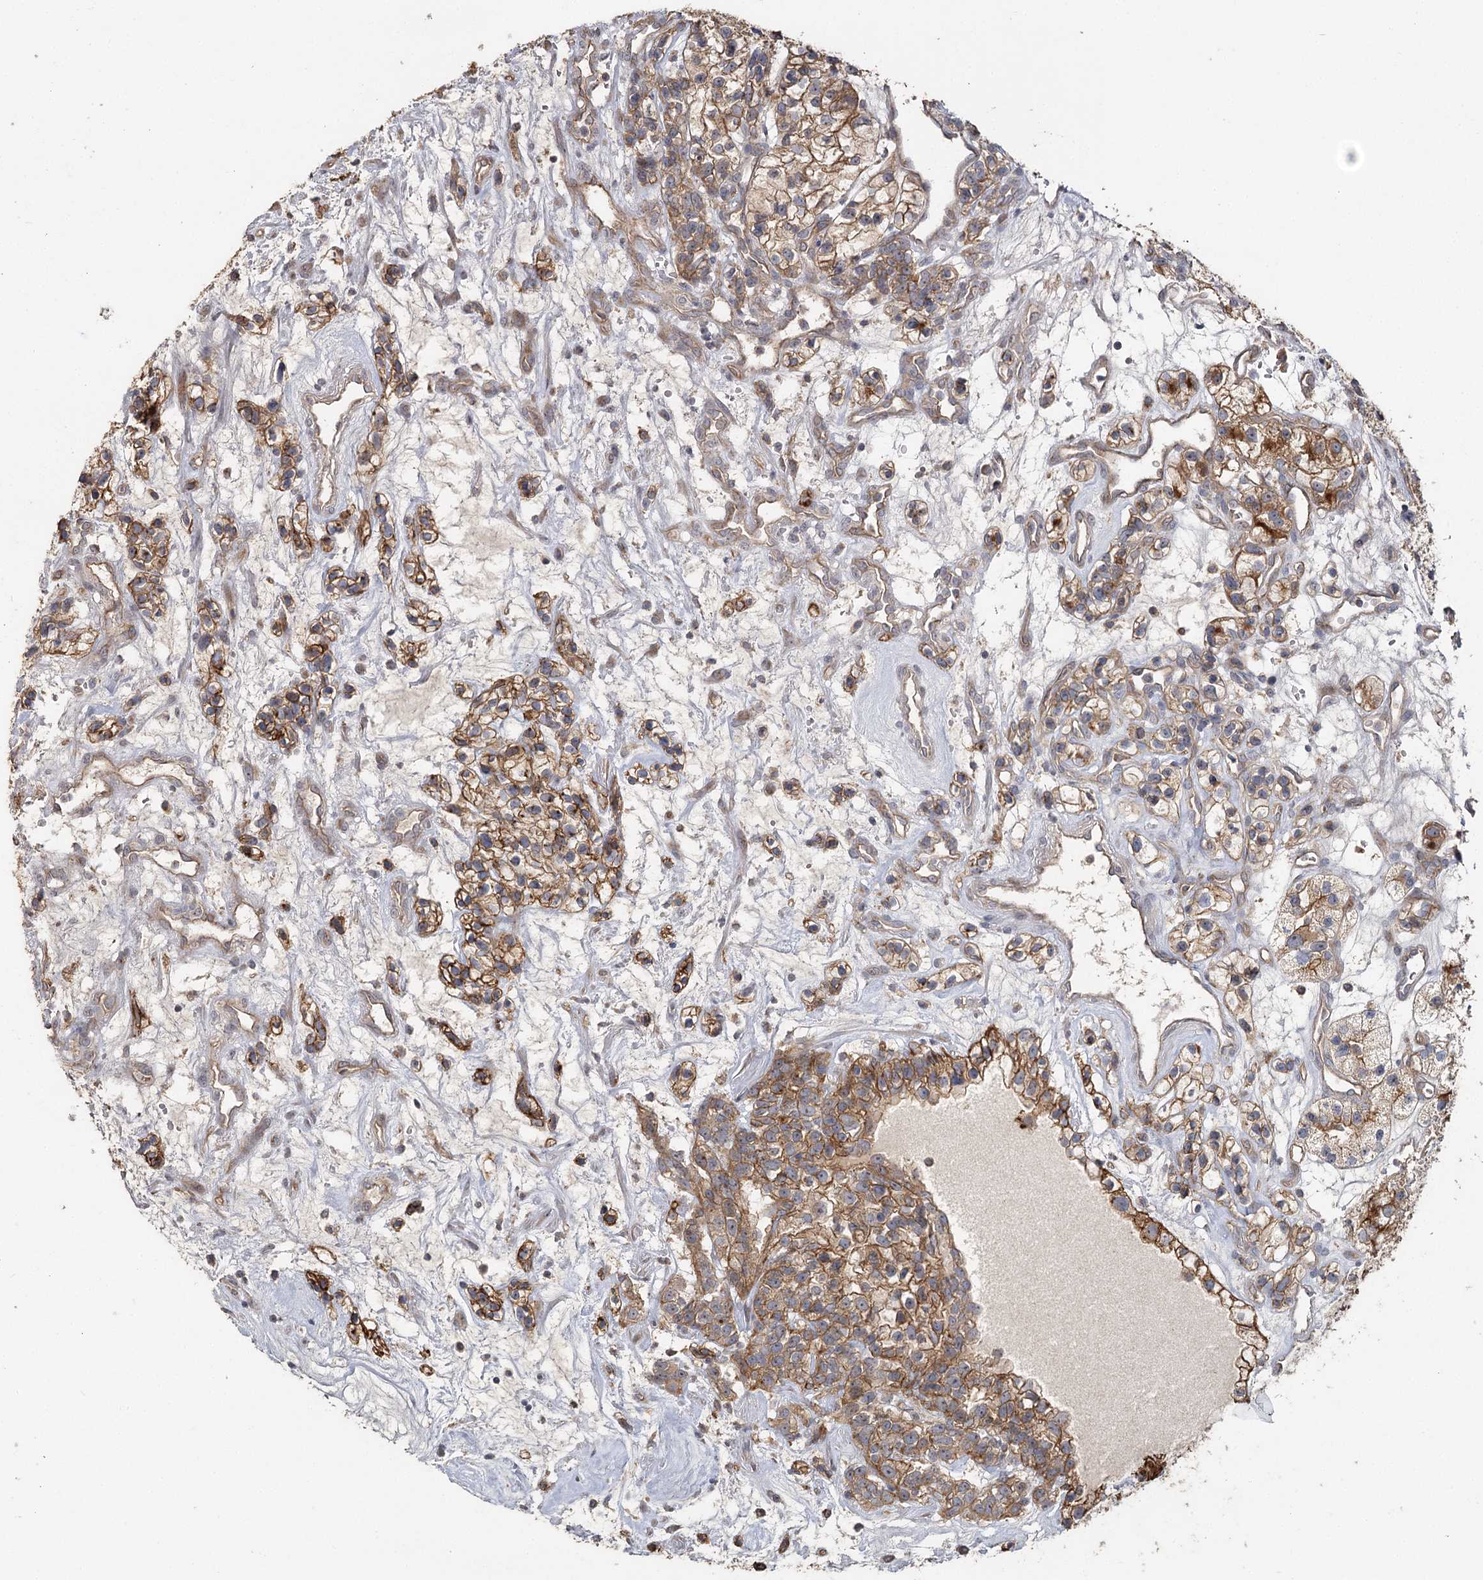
{"staining": {"intensity": "moderate", "quantity": ">75%", "location": "cytoplasmic/membranous"}, "tissue": "renal cancer", "cell_type": "Tumor cells", "image_type": "cancer", "snomed": [{"axis": "morphology", "description": "Adenocarcinoma, NOS"}, {"axis": "topography", "description": "Kidney"}], "caption": "Tumor cells reveal medium levels of moderate cytoplasmic/membranous positivity in about >75% of cells in human renal adenocarcinoma.", "gene": "ANGPTL5", "patient": {"sex": "female", "age": 57}}